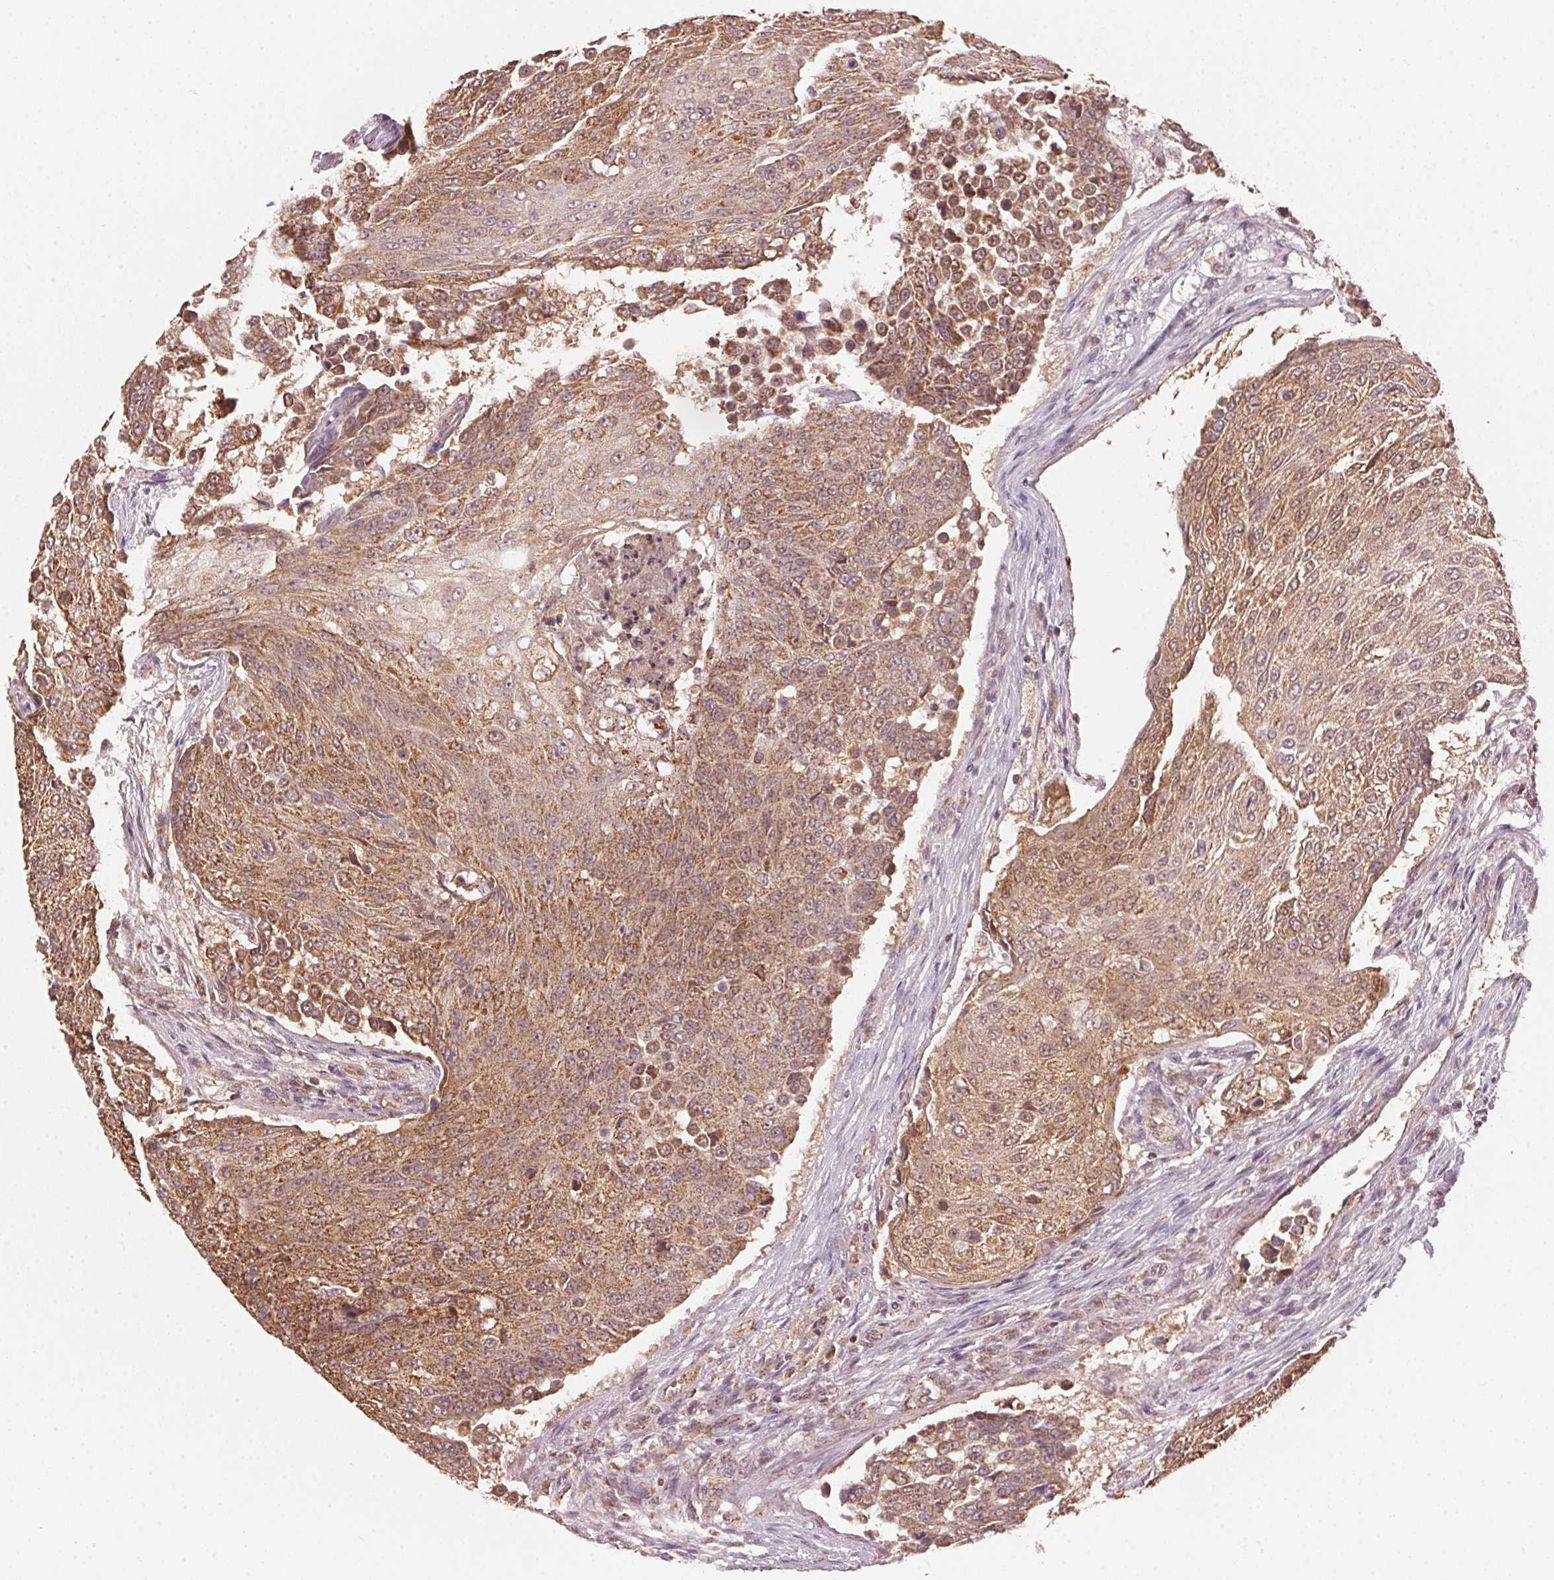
{"staining": {"intensity": "moderate", "quantity": ">75%", "location": "cytoplasmic/membranous"}, "tissue": "urothelial cancer", "cell_type": "Tumor cells", "image_type": "cancer", "snomed": [{"axis": "morphology", "description": "Urothelial carcinoma, High grade"}, {"axis": "topography", "description": "Urinary bladder"}], "caption": "Urothelial cancer stained with a protein marker displays moderate staining in tumor cells.", "gene": "ARHGAP6", "patient": {"sex": "female", "age": 63}}